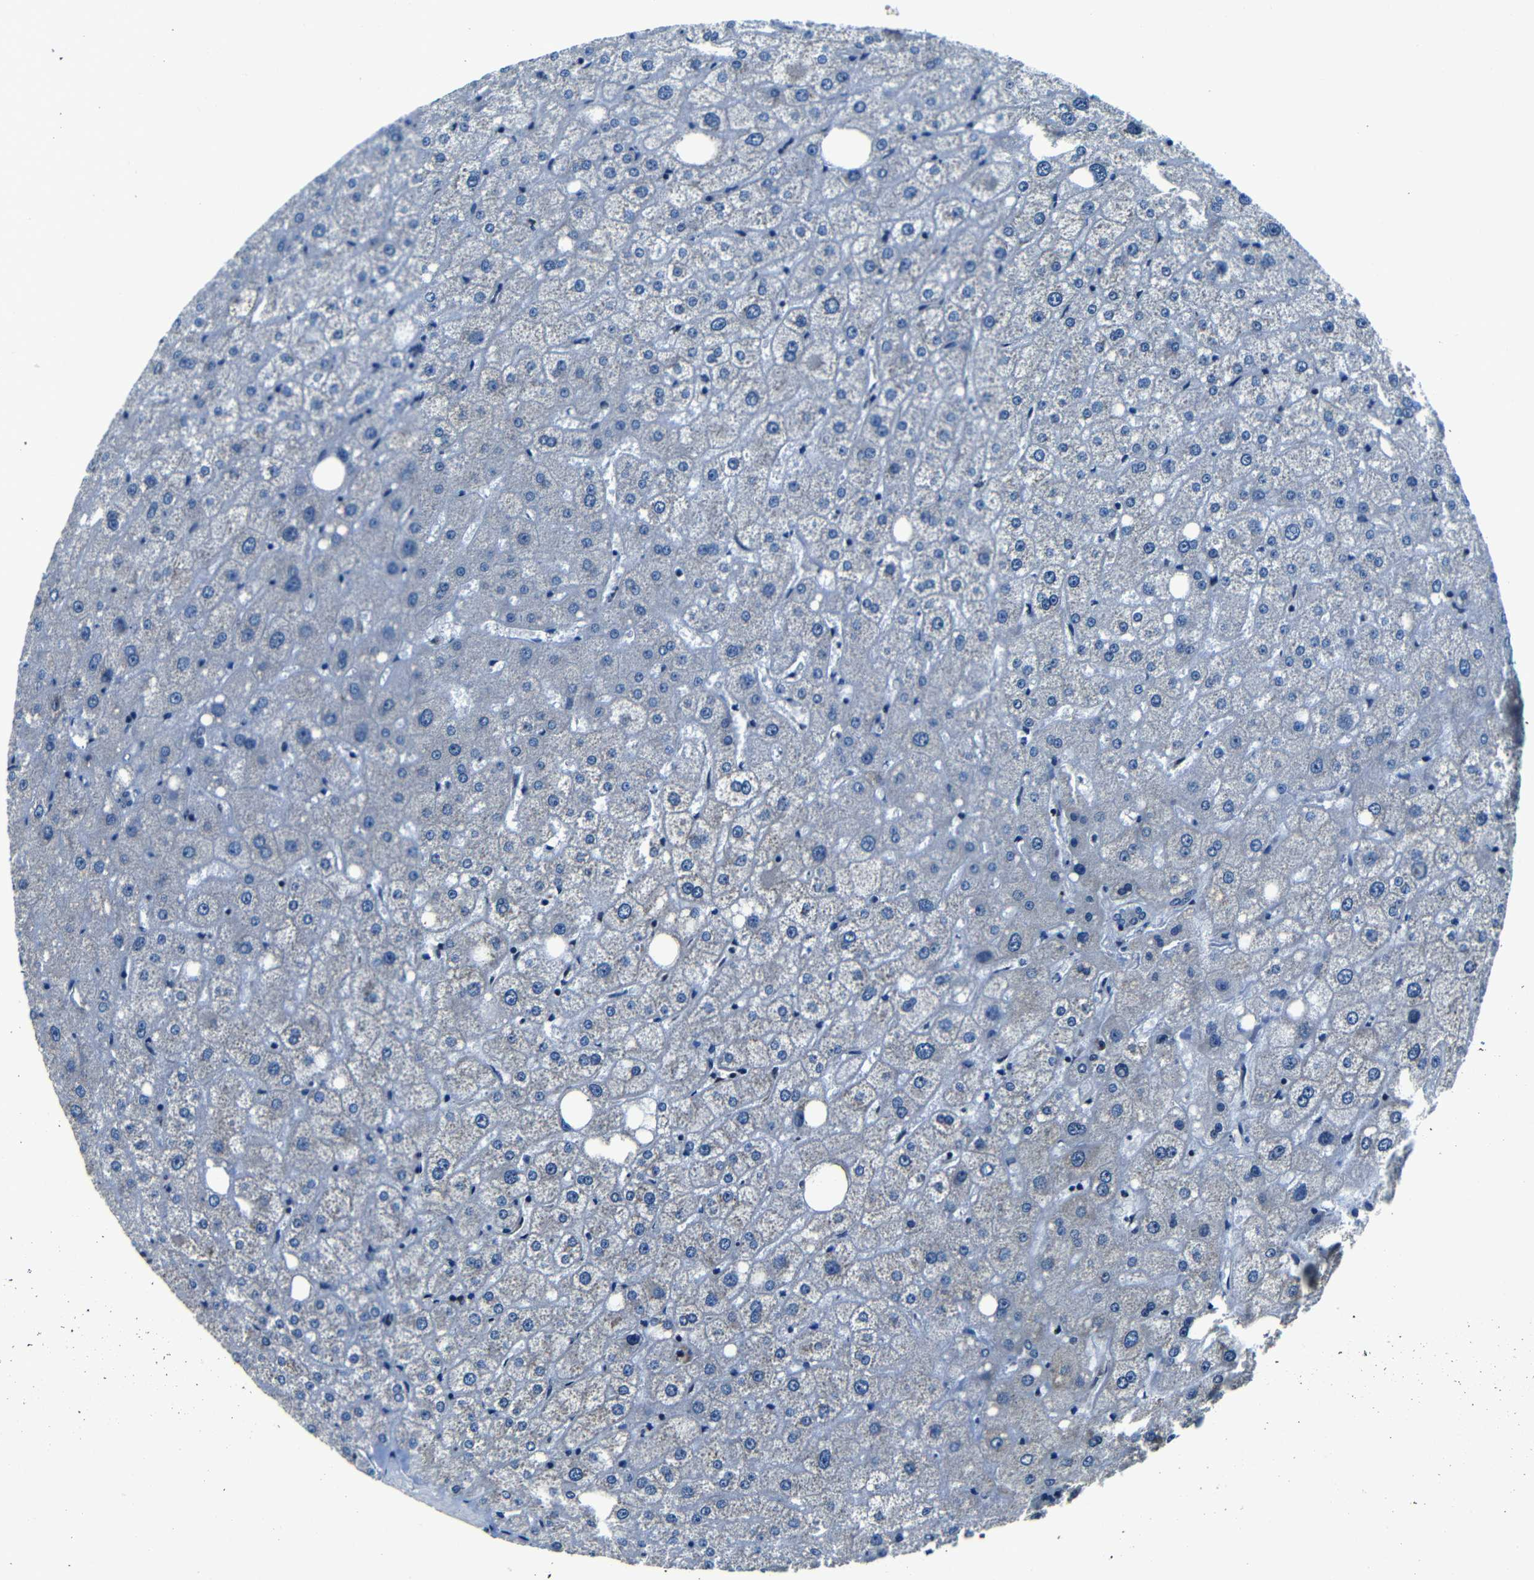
{"staining": {"intensity": "negative", "quantity": "none", "location": "none"}, "tissue": "liver", "cell_type": "Cholangiocytes", "image_type": "normal", "snomed": [{"axis": "morphology", "description": "Normal tissue, NOS"}, {"axis": "topography", "description": "Liver"}], "caption": "Histopathology image shows no significant protein staining in cholangiocytes of normal liver.", "gene": "NCBP3", "patient": {"sex": "male", "age": 73}}